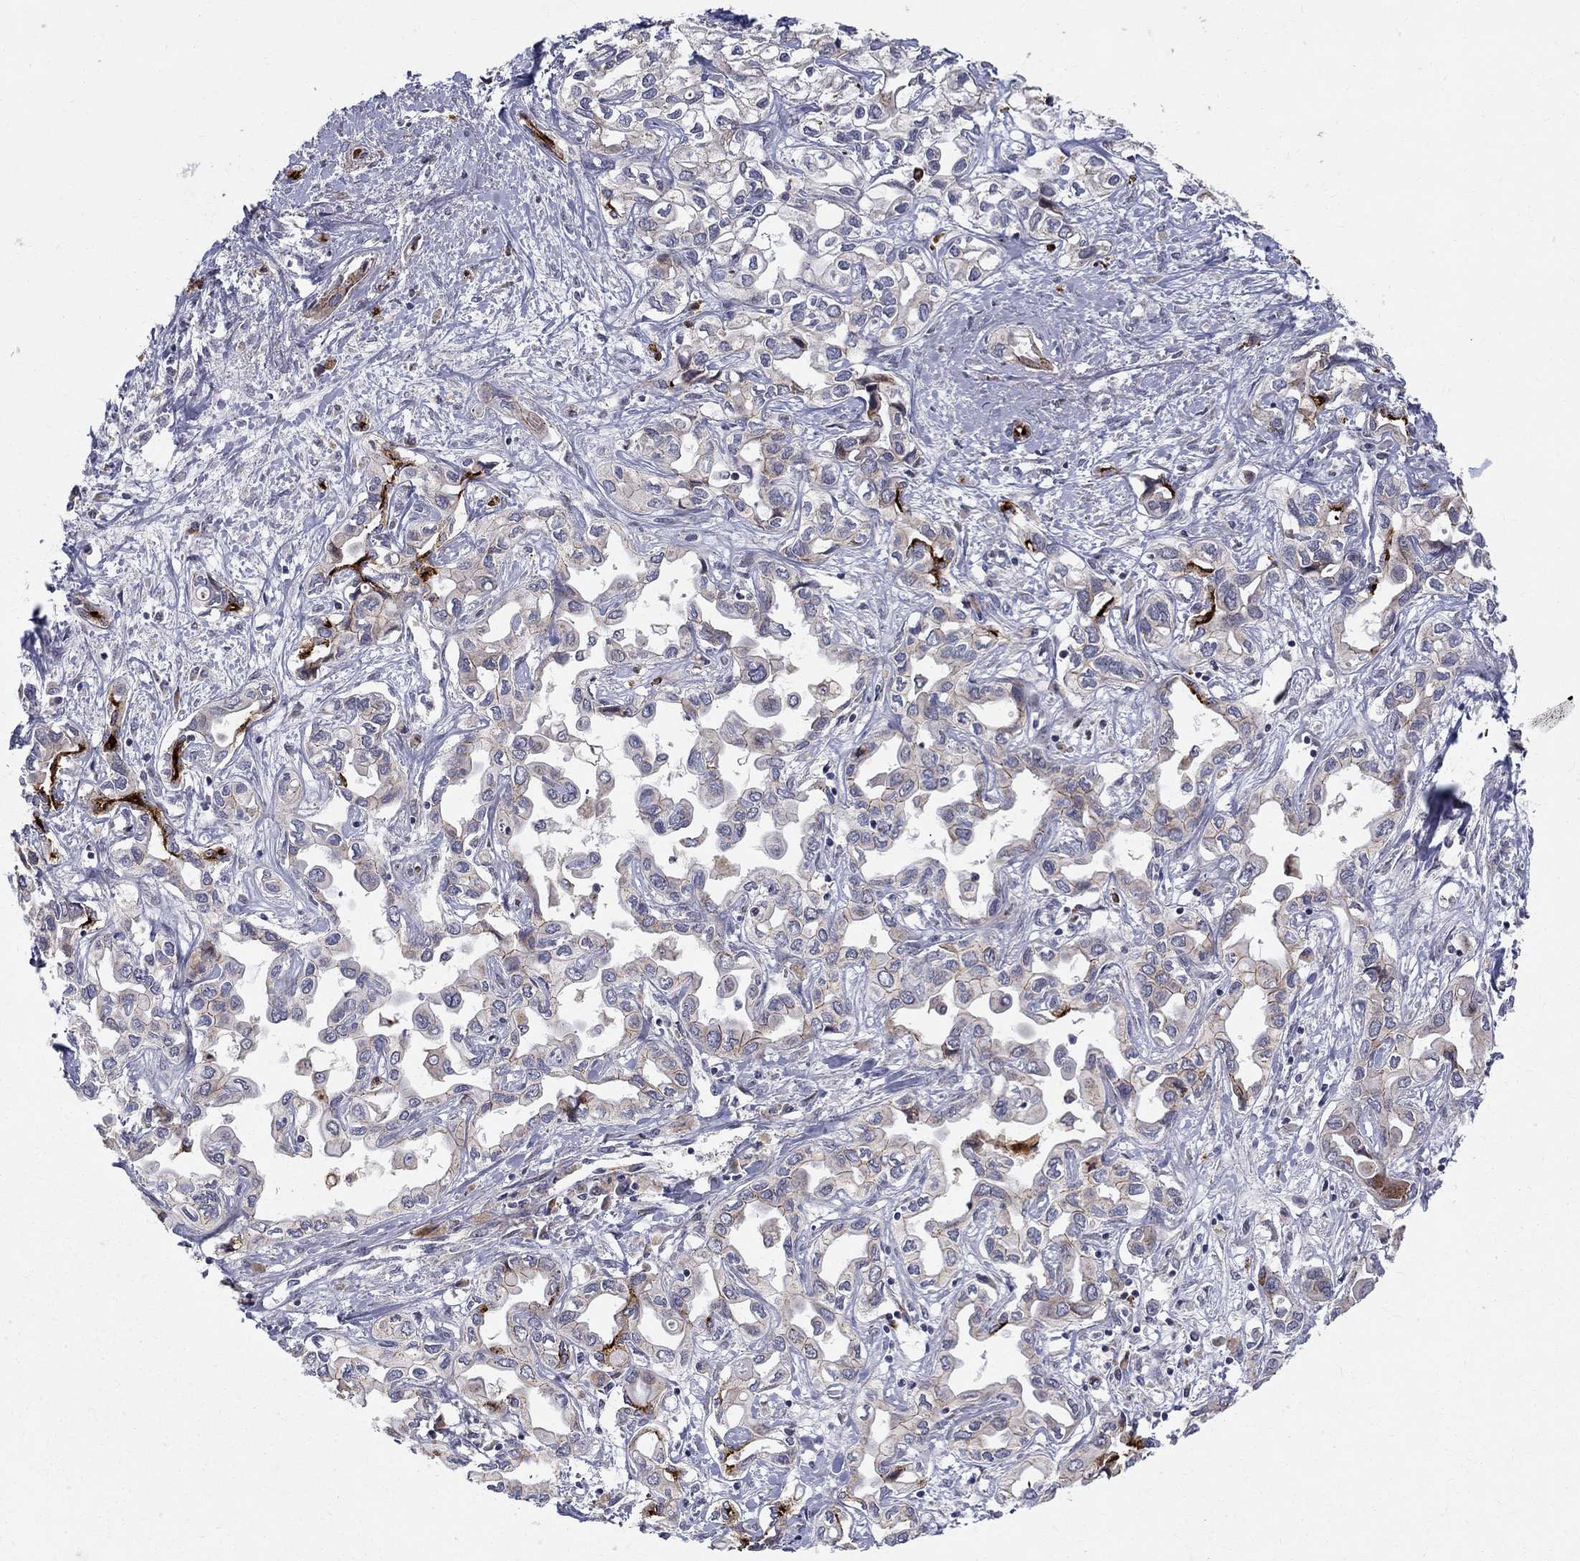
{"staining": {"intensity": "weak", "quantity": "<25%", "location": "cytoplasmic/membranous"}, "tissue": "liver cancer", "cell_type": "Tumor cells", "image_type": "cancer", "snomed": [{"axis": "morphology", "description": "Cholangiocarcinoma"}, {"axis": "topography", "description": "Liver"}], "caption": "Immunohistochemistry photomicrograph of neoplastic tissue: liver cancer stained with DAB shows no significant protein positivity in tumor cells.", "gene": "WDR19", "patient": {"sex": "female", "age": 64}}